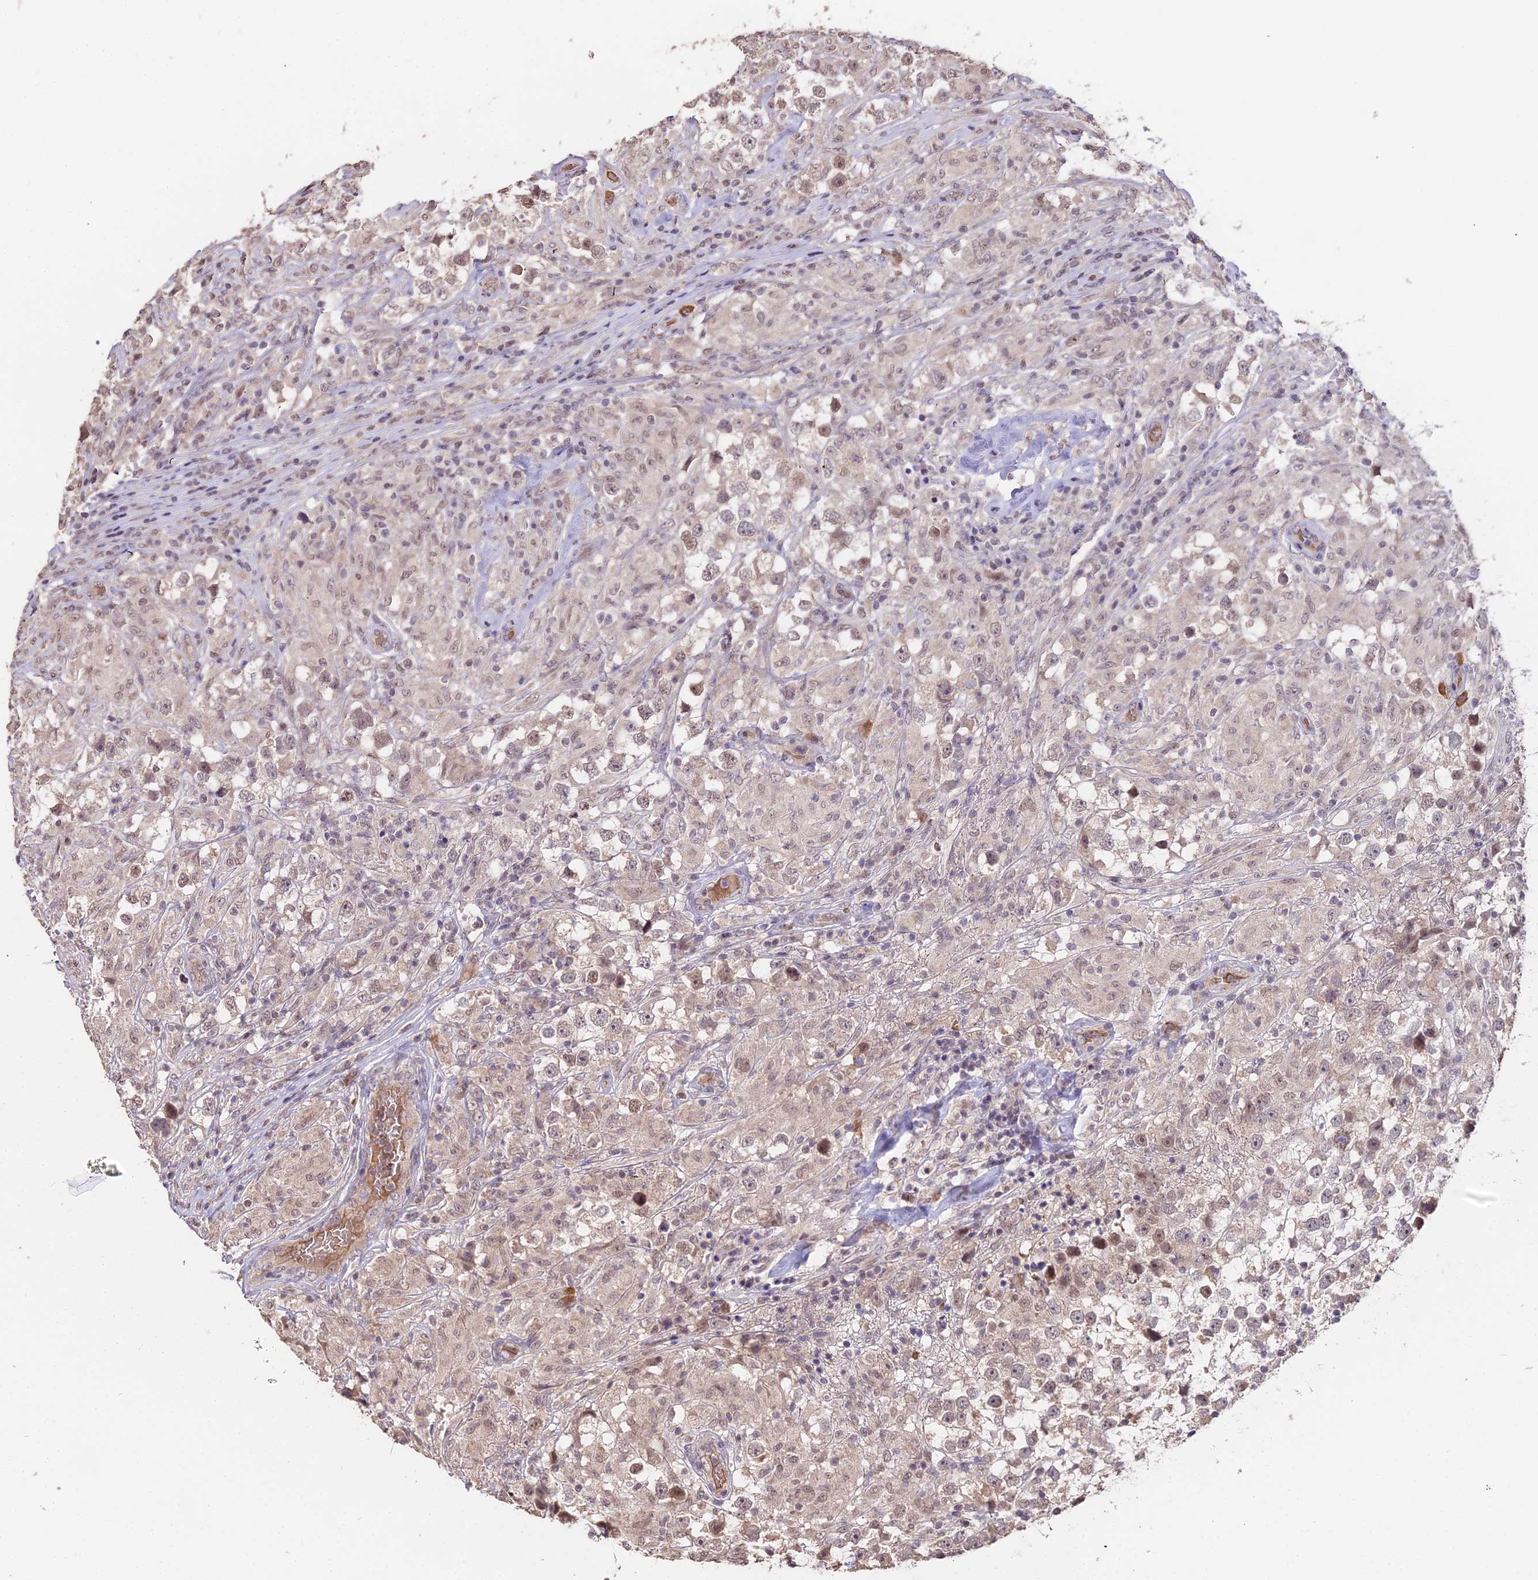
{"staining": {"intensity": "moderate", "quantity": "<25%", "location": "nuclear"}, "tissue": "testis cancer", "cell_type": "Tumor cells", "image_type": "cancer", "snomed": [{"axis": "morphology", "description": "Seminoma, NOS"}, {"axis": "topography", "description": "Testis"}], "caption": "The immunohistochemical stain shows moderate nuclear positivity in tumor cells of seminoma (testis) tissue.", "gene": "ZDBF2", "patient": {"sex": "male", "age": 46}}